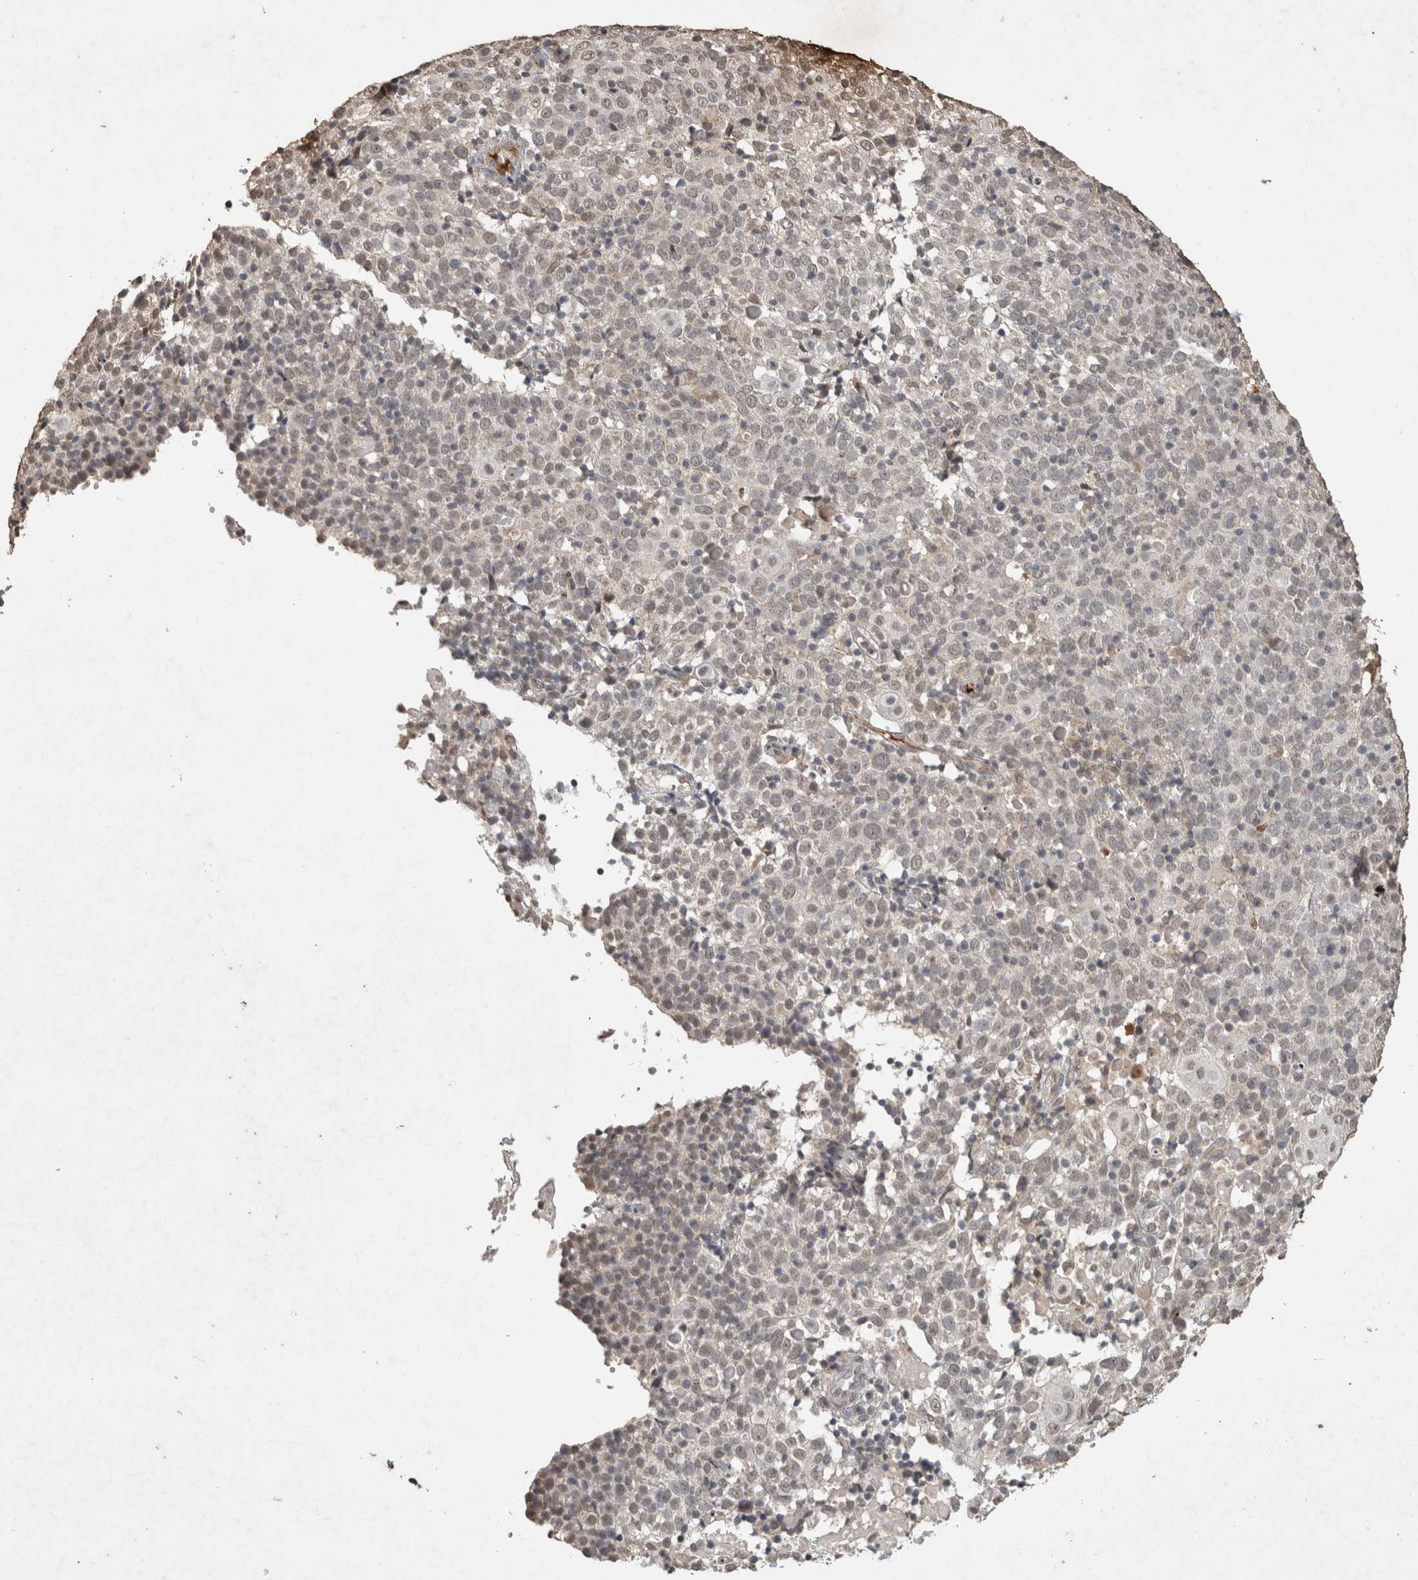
{"staining": {"intensity": "negative", "quantity": "none", "location": "none"}, "tissue": "cervical cancer", "cell_type": "Tumor cells", "image_type": "cancer", "snomed": [{"axis": "morphology", "description": "Squamous cell carcinoma, NOS"}, {"axis": "topography", "description": "Cervix"}], "caption": "A high-resolution image shows immunohistochemistry (IHC) staining of cervical cancer, which reveals no significant positivity in tumor cells.", "gene": "FAM3A", "patient": {"sex": "female", "age": 74}}